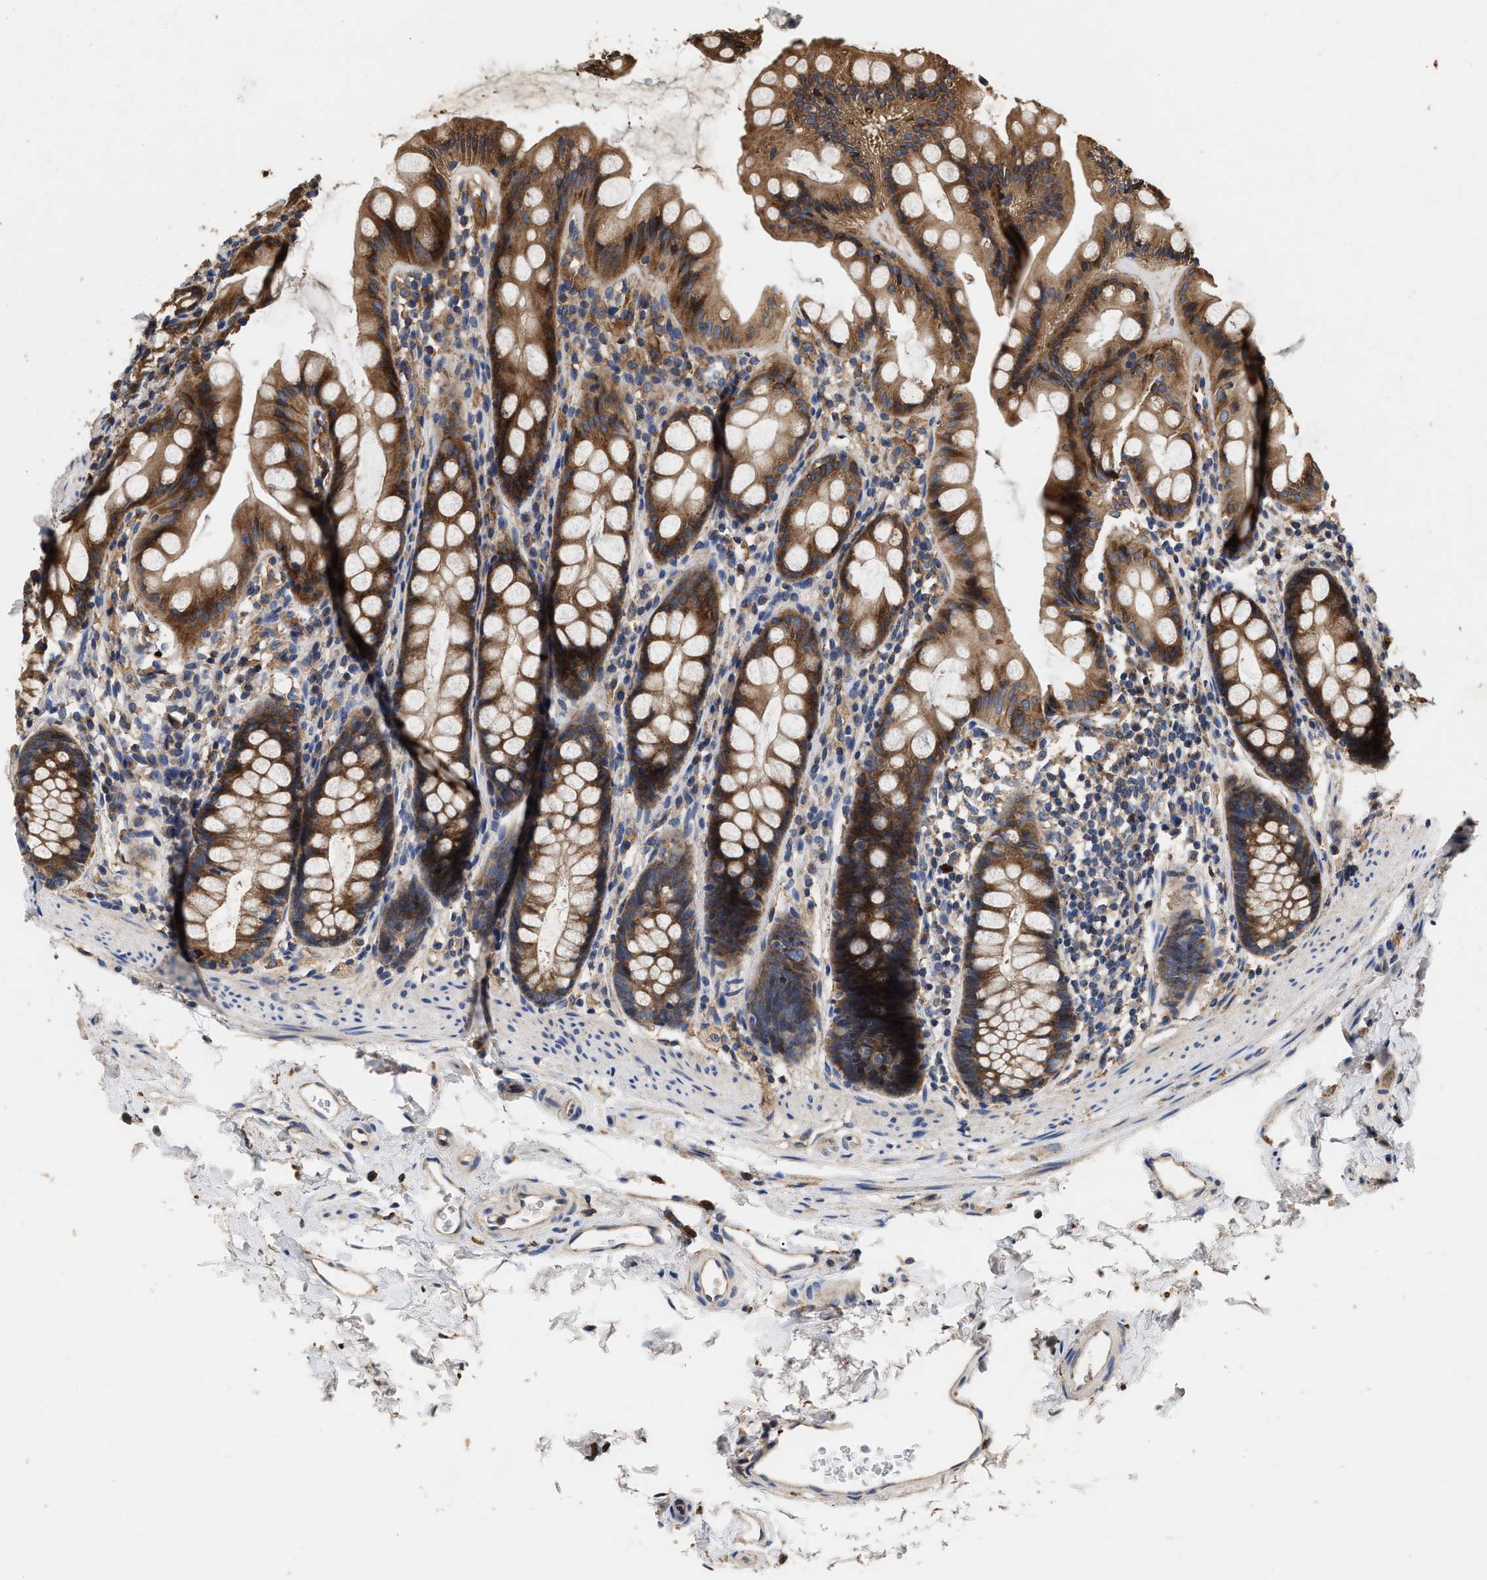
{"staining": {"intensity": "strong", "quantity": ">75%", "location": "cytoplasmic/membranous"}, "tissue": "rectum", "cell_type": "Glandular cells", "image_type": "normal", "snomed": [{"axis": "morphology", "description": "Normal tissue, NOS"}, {"axis": "topography", "description": "Rectum"}], "caption": "Approximately >75% of glandular cells in benign human rectum show strong cytoplasmic/membranous protein staining as visualized by brown immunohistochemical staining.", "gene": "KLB", "patient": {"sex": "female", "age": 65}}